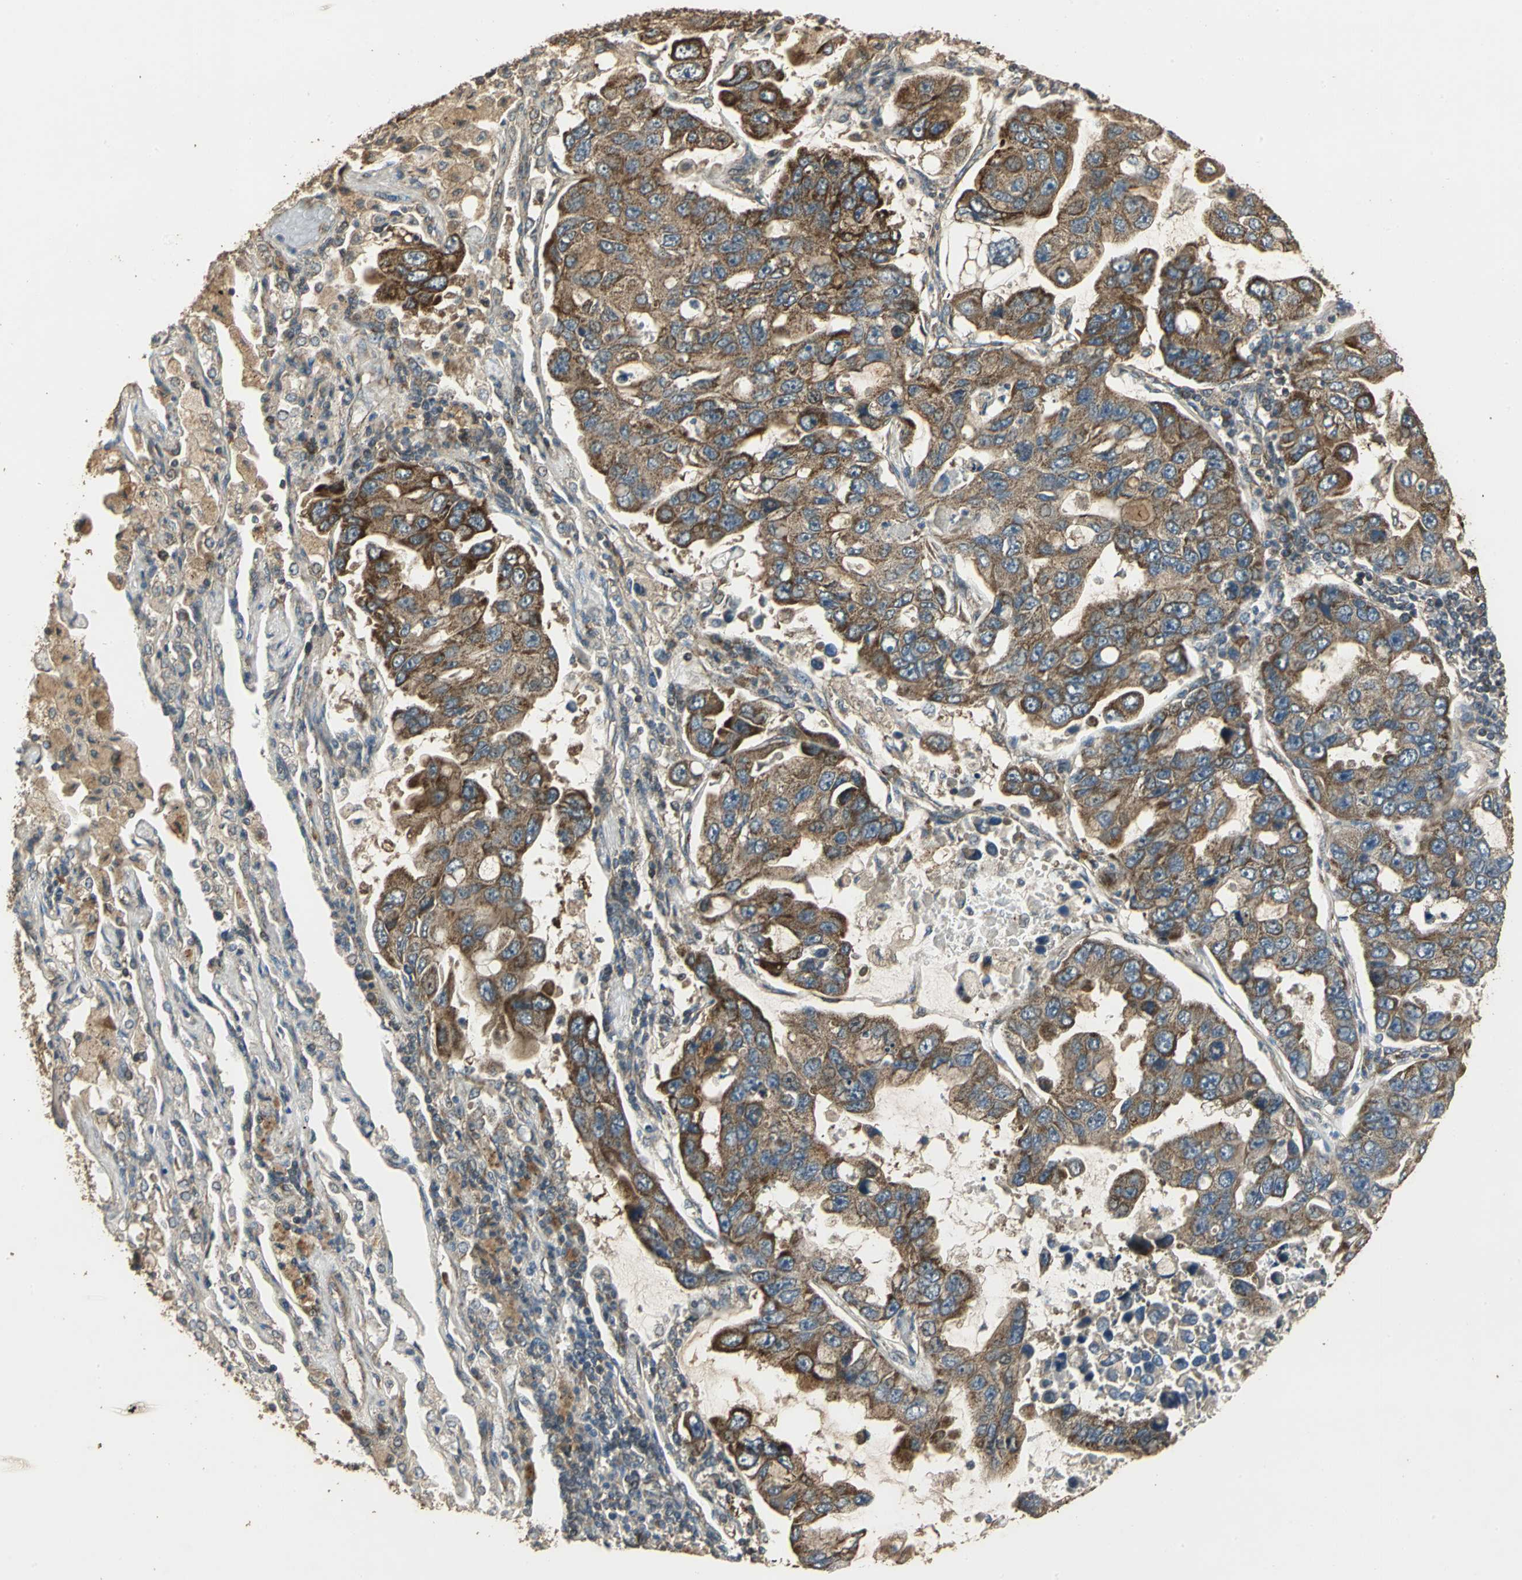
{"staining": {"intensity": "strong", "quantity": ">75%", "location": "cytoplasmic/membranous"}, "tissue": "lung cancer", "cell_type": "Tumor cells", "image_type": "cancer", "snomed": [{"axis": "morphology", "description": "Adenocarcinoma, NOS"}, {"axis": "topography", "description": "Lung"}], "caption": "This micrograph shows lung adenocarcinoma stained with IHC to label a protein in brown. The cytoplasmic/membranous of tumor cells show strong positivity for the protein. Nuclei are counter-stained blue.", "gene": "KANK1", "patient": {"sex": "male", "age": 64}}